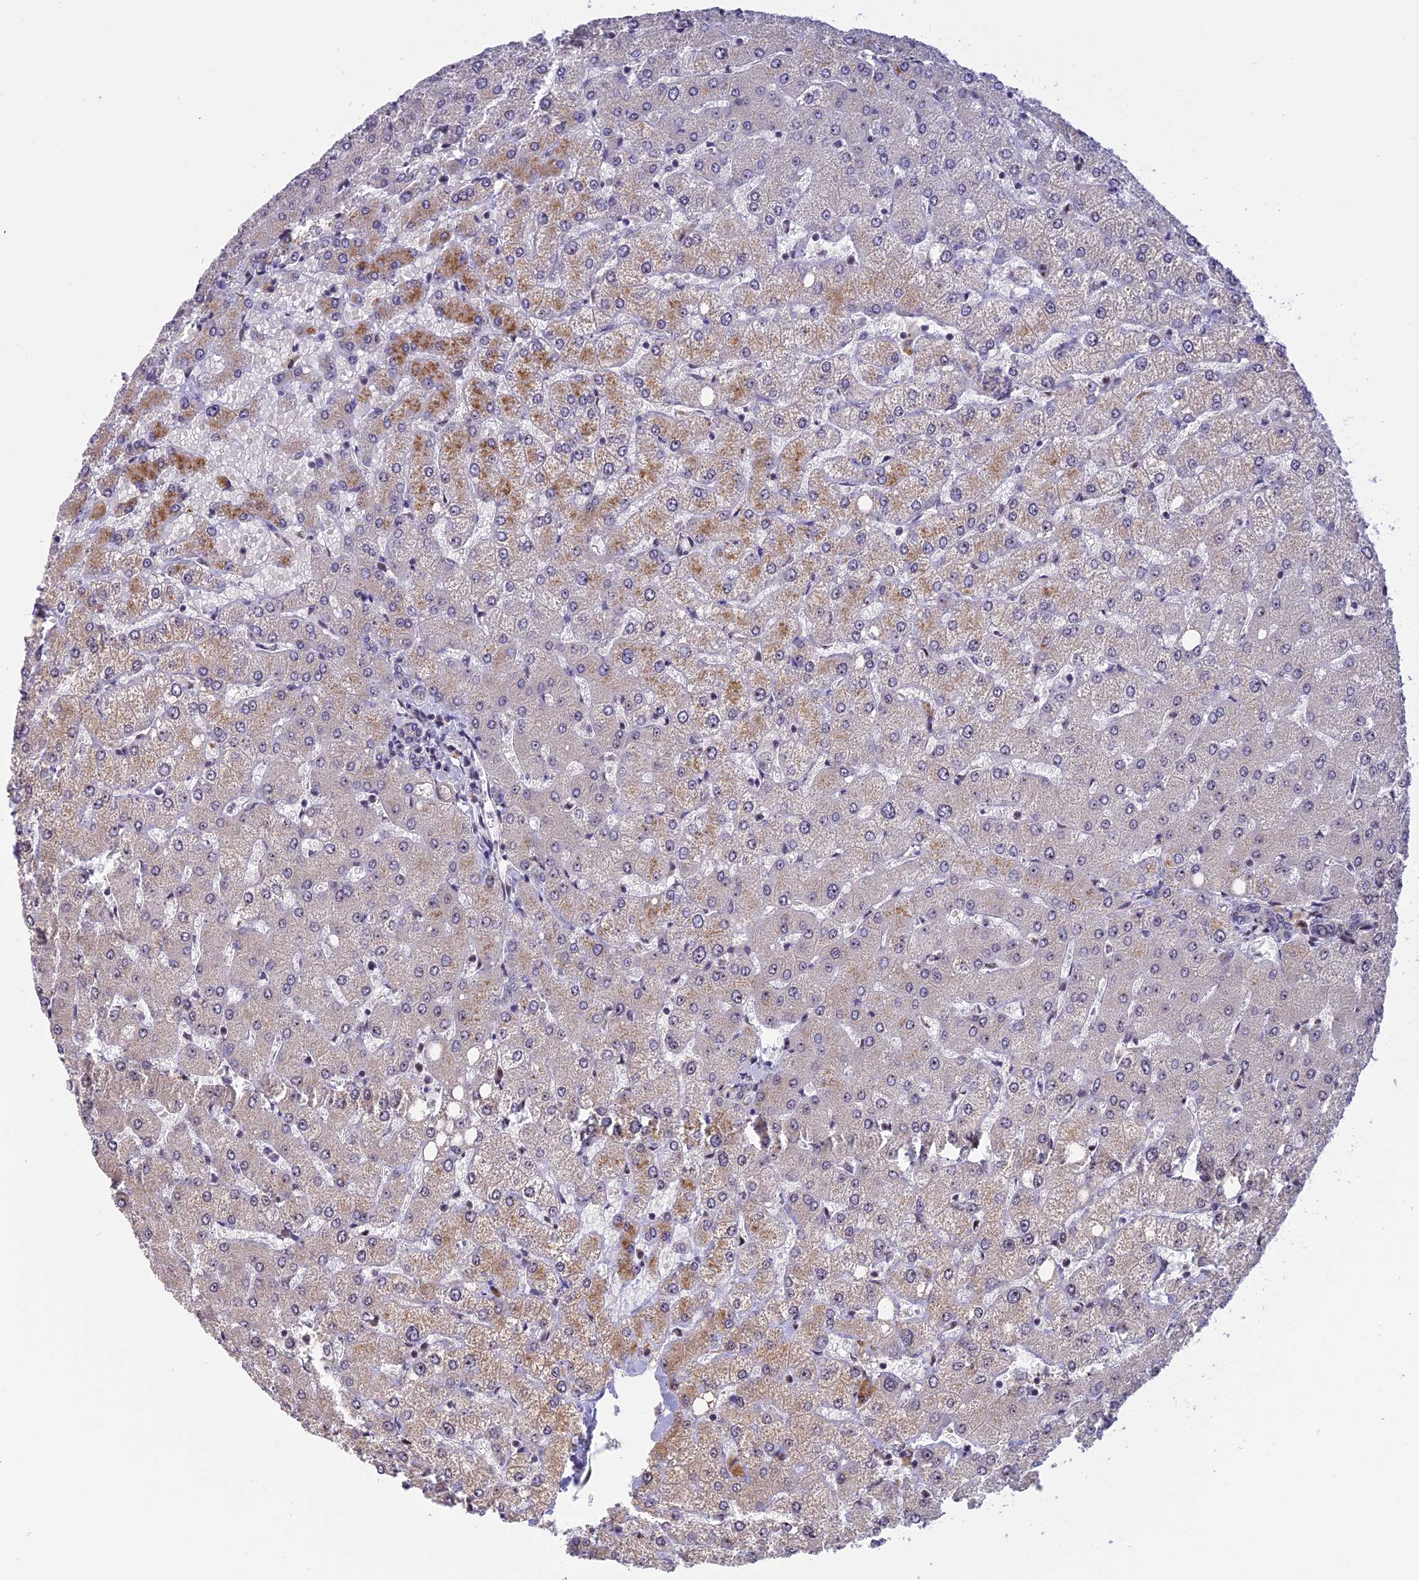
{"staining": {"intensity": "negative", "quantity": "none", "location": "none"}, "tissue": "liver", "cell_type": "Cholangiocytes", "image_type": "normal", "snomed": [{"axis": "morphology", "description": "Normal tissue, NOS"}, {"axis": "topography", "description": "Liver"}], "caption": "An immunohistochemistry micrograph of unremarkable liver is shown. There is no staining in cholangiocytes of liver. (Brightfield microscopy of DAB (3,3'-diaminobenzidine) IHC at high magnification).", "gene": "MGA", "patient": {"sex": "female", "age": 54}}